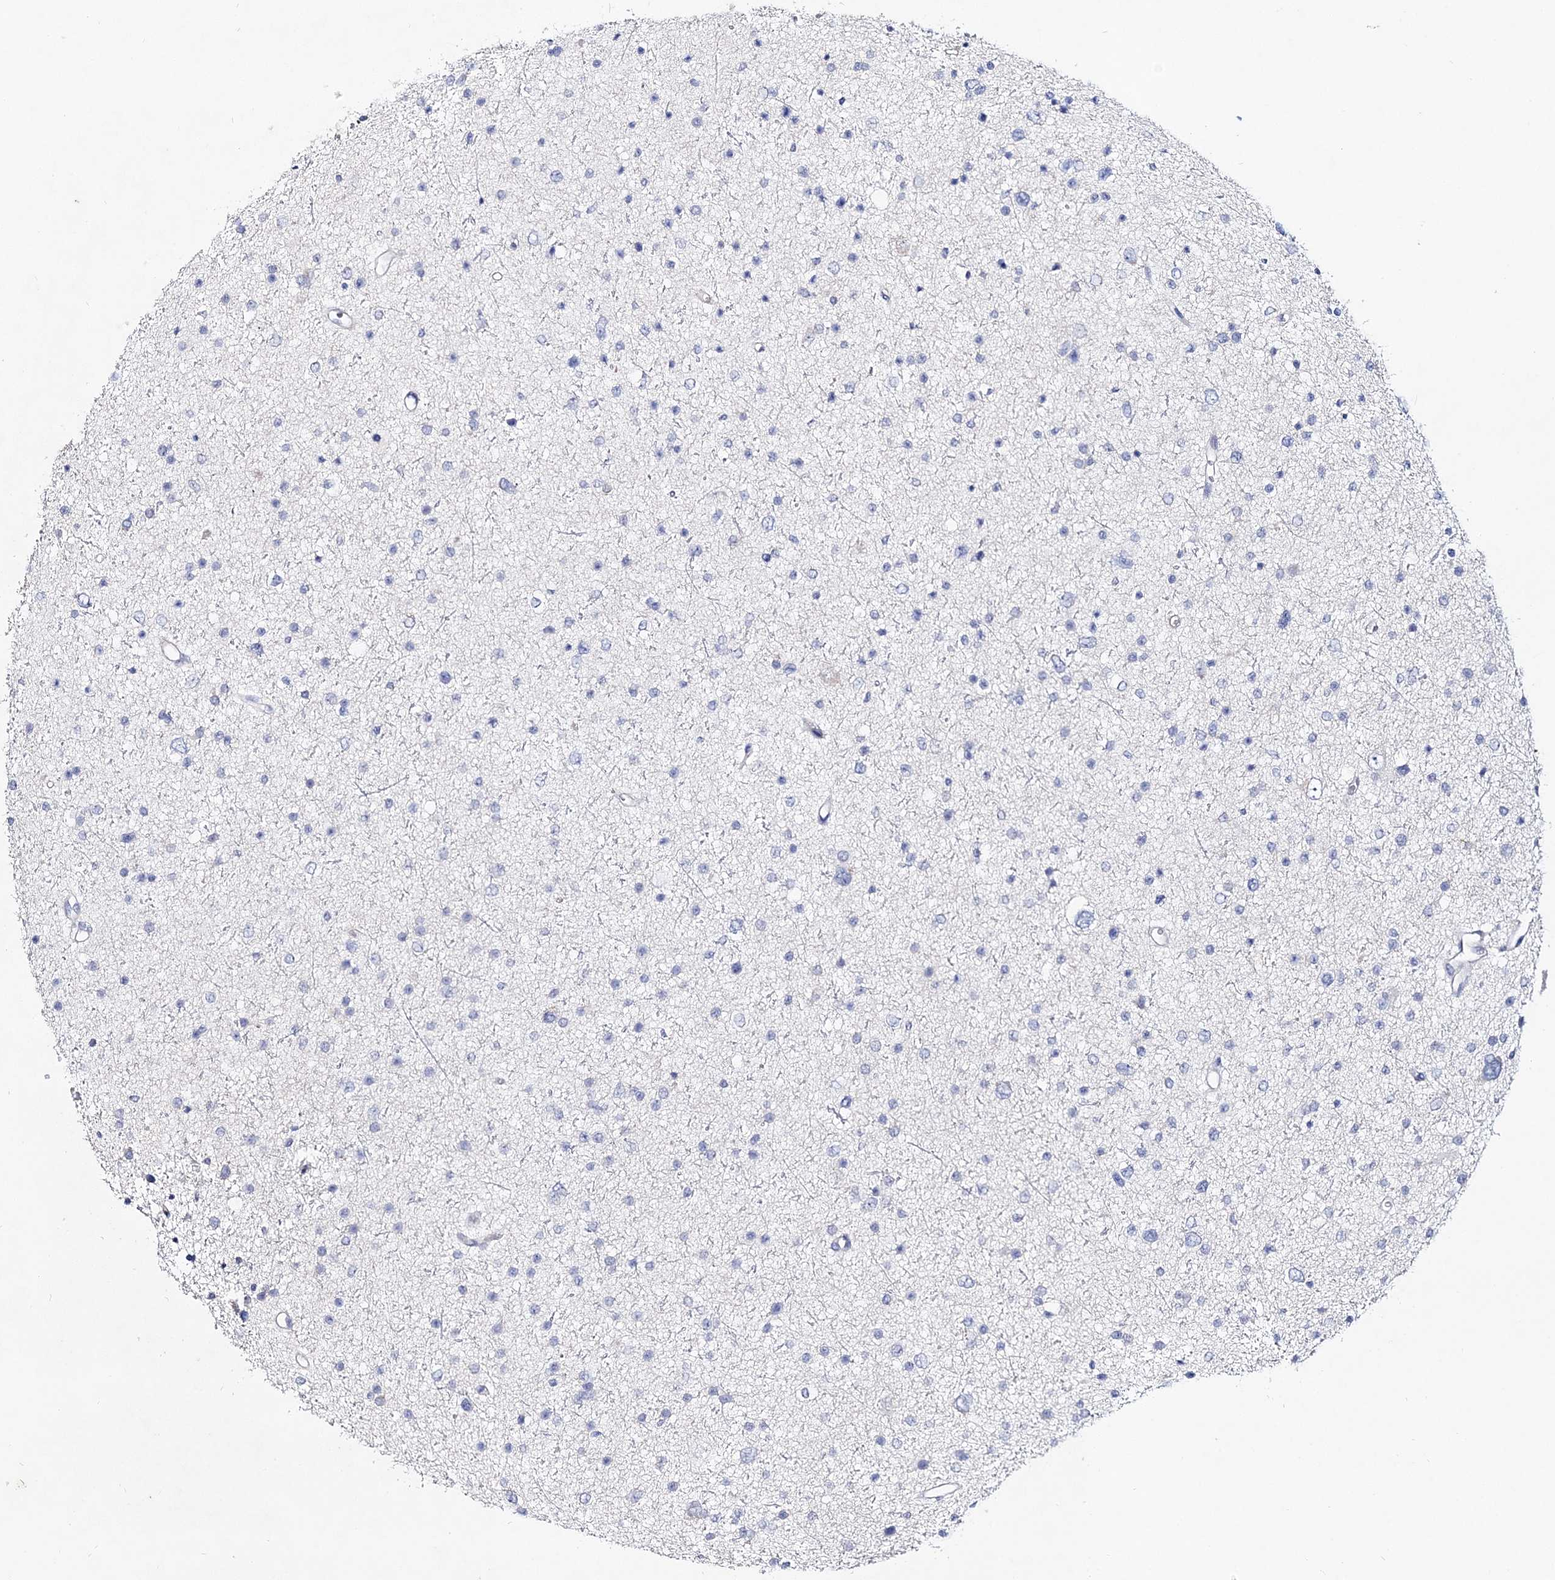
{"staining": {"intensity": "negative", "quantity": "none", "location": "none"}, "tissue": "glioma", "cell_type": "Tumor cells", "image_type": "cancer", "snomed": [{"axis": "morphology", "description": "Glioma, malignant, Low grade"}, {"axis": "topography", "description": "Brain"}], "caption": "This is an immunohistochemistry (IHC) micrograph of human glioma. There is no staining in tumor cells.", "gene": "ANO1", "patient": {"sex": "female", "age": 37}}